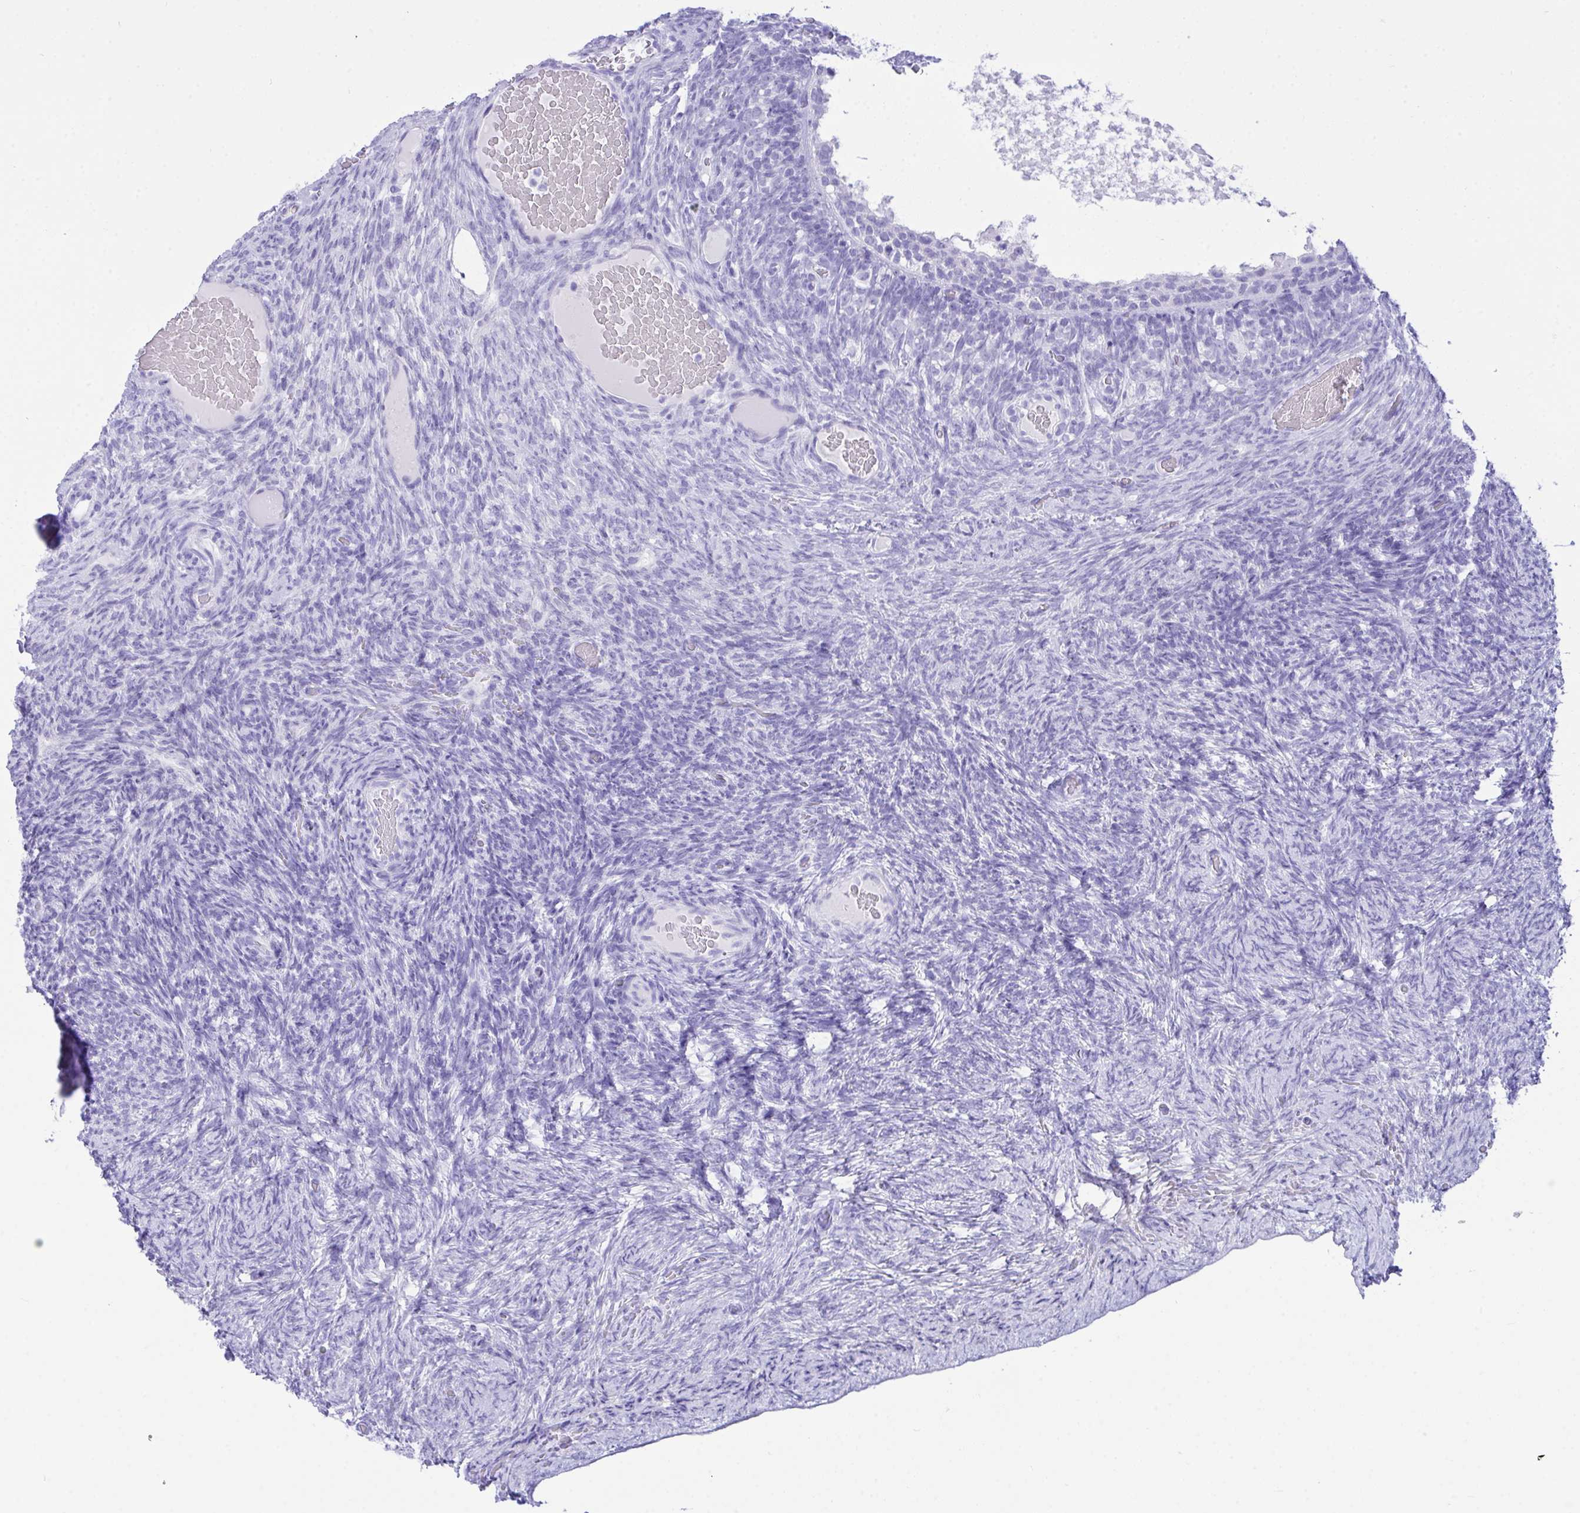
{"staining": {"intensity": "negative", "quantity": "none", "location": "none"}, "tissue": "ovary", "cell_type": "Ovarian stroma cells", "image_type": "normal", "snomed": [{"axis": "morphology", "description": "Normal tissue, NOS"}, {"axis": "topography", "description": "Ovary"}], "caption": "Ovary stained for a protein using immunohistochemistry demonstrates no expression ovarian stroma cells.", "gene": "BEST4", "patient": {"sex": "female", "age": 34}}